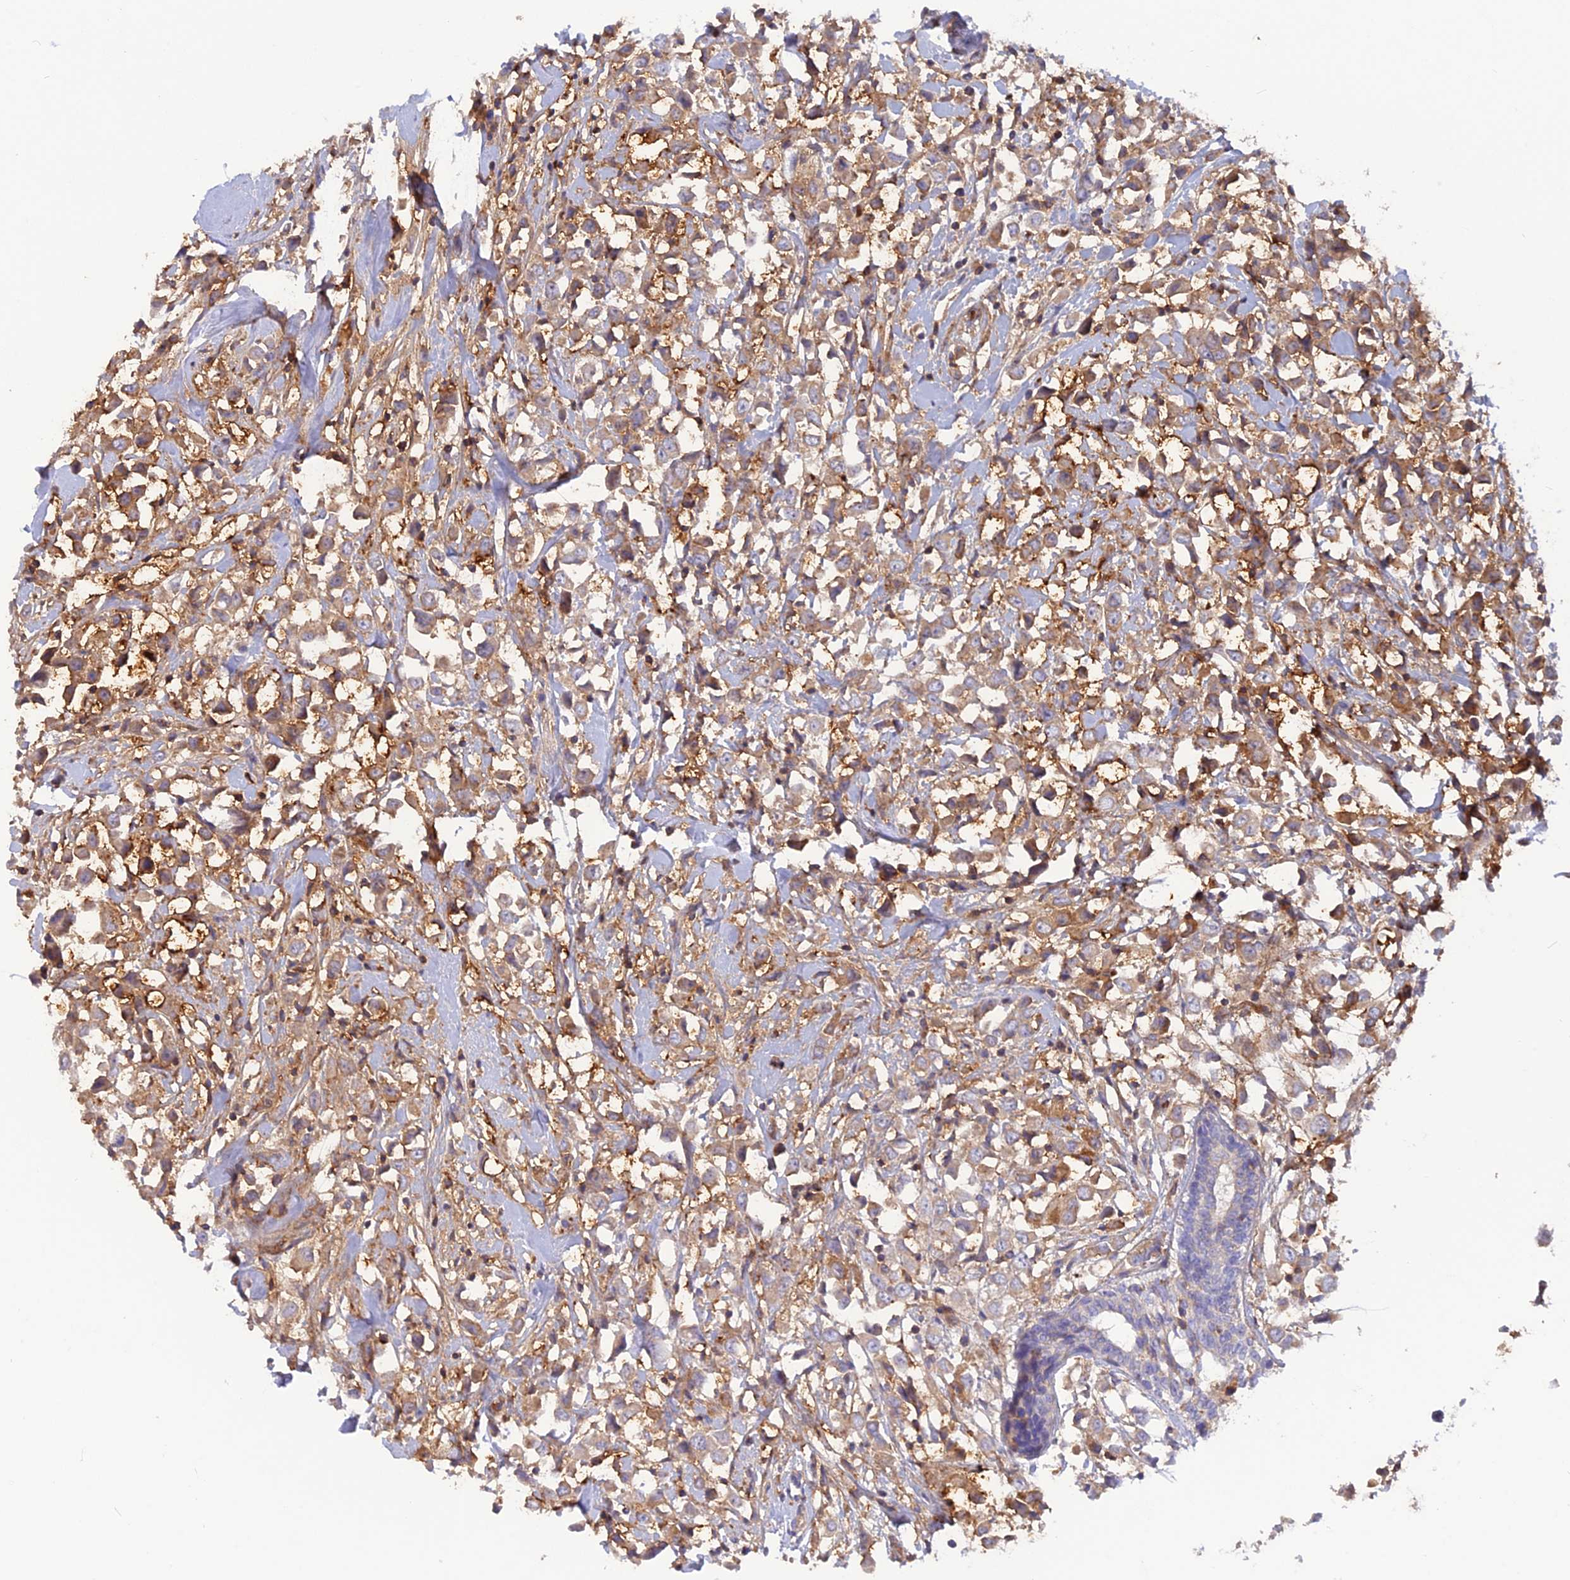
{"staining": {"intensity": "moderate", "quantity": ">75%", "location": "cytoplasmic/membranous"}, "tissue": "breast cancer", "cell_type": "Tumor cells", "image_type": "cancer", "snomed": [{"axis": "morphology", "description": "Duct carcinoma"}, {"axis": "topography", "description": "Breast"}], "caption": "Brown immunohistochemical staining in breast cancer displays moderate cytoplasmic/membranous expression in about >75% of tumor cells.", "gene": "CPNE7", "patient": {"sex": "female", "age": 61}}